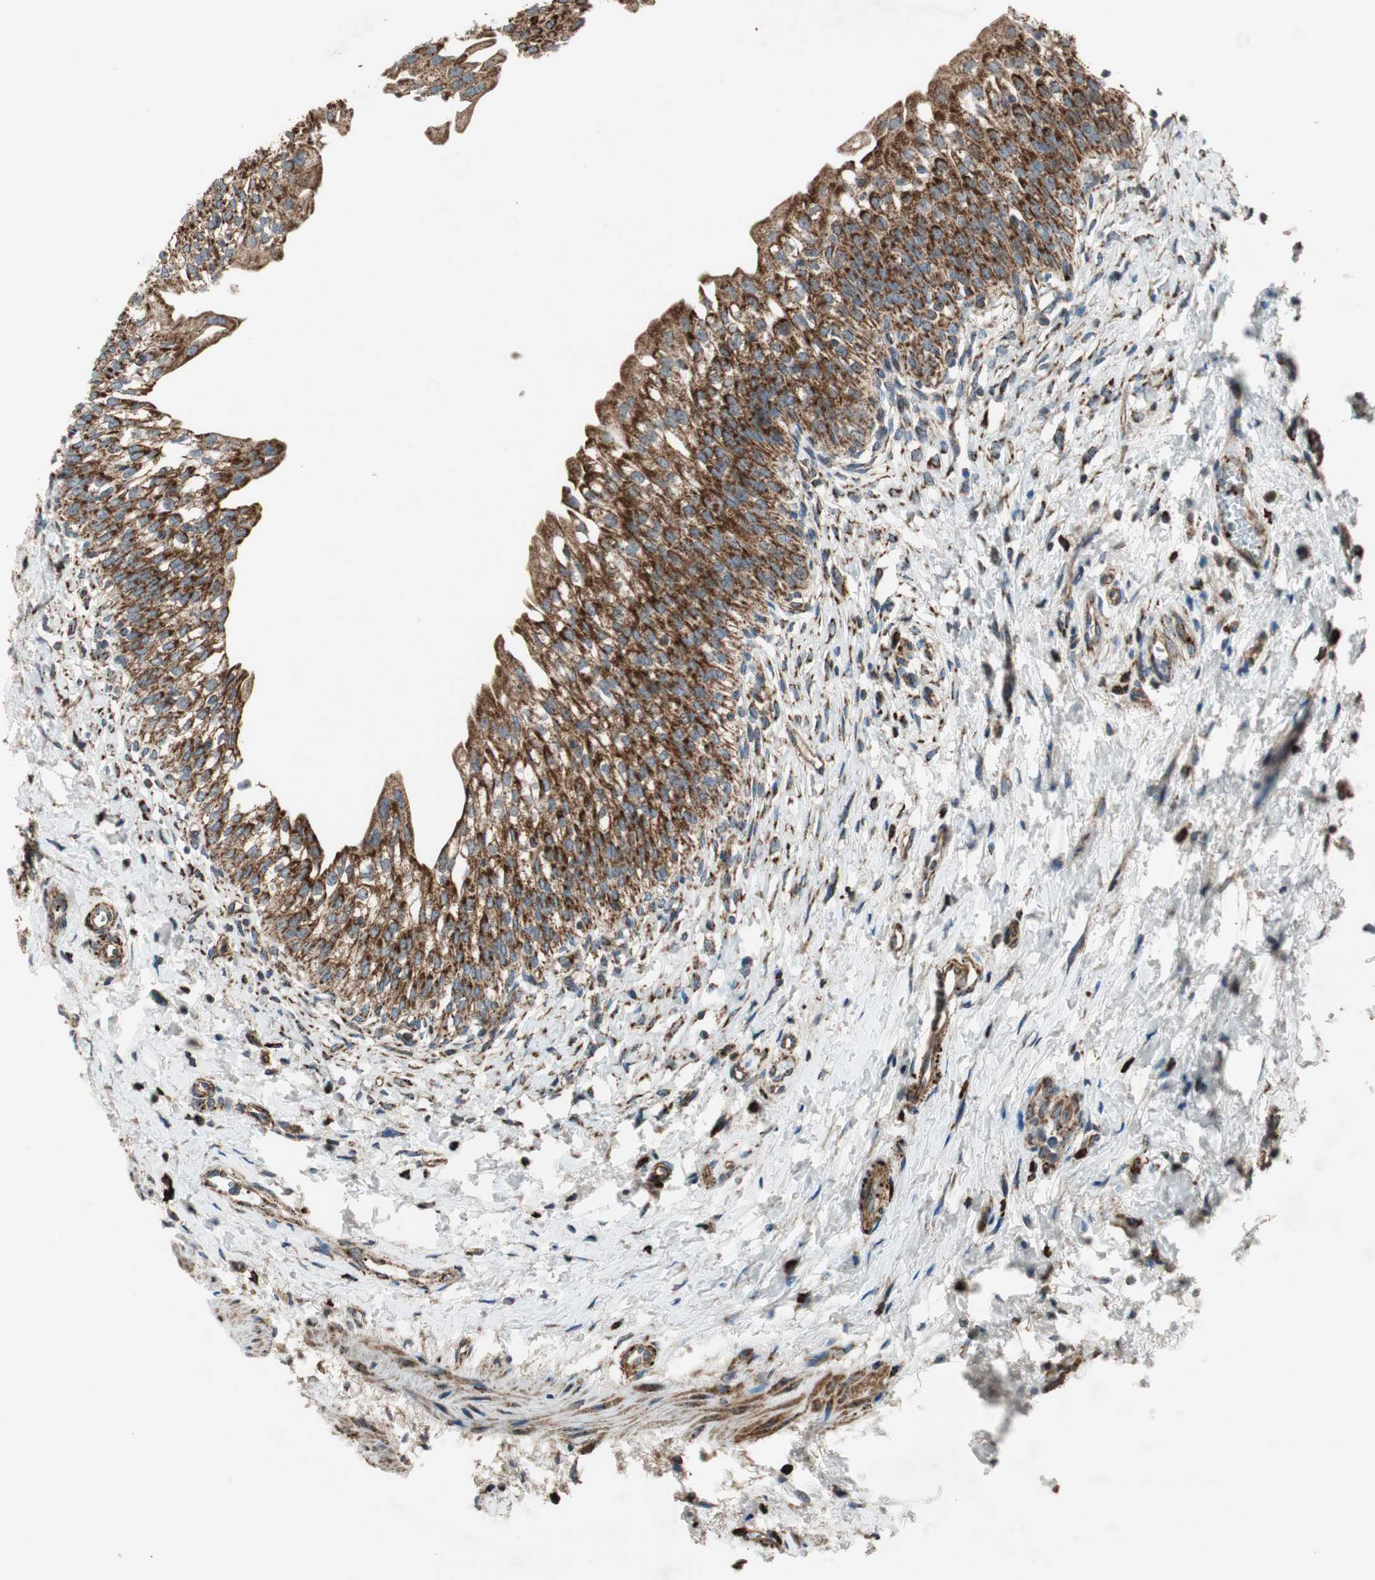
{"staining": {"intensity": "strong", "quantity": ">75%", "location": "cytoplasmic/membranous"}, "tissue": "urinary bladder", "cell_type": "Urothelial cells", "image_type": "normal", "snomed": [{"axis": "morphology", "description": "Normal tissue, NOS"}, {"axis": "topography", "description": "Urinary bladder"}], "caption": "Immunohistochemistry (DAB) staining of benign urinary bladder demonstrates strong cytoplasmic/membranous protein expression in about >75% of urothelial cells. Using DAB (brown) and hematoxylin (blue) stains, captured at high magnification using brightfield microscopy.", "gene": "AKAP1", "patient": {"sex": "male", "age": 55}}